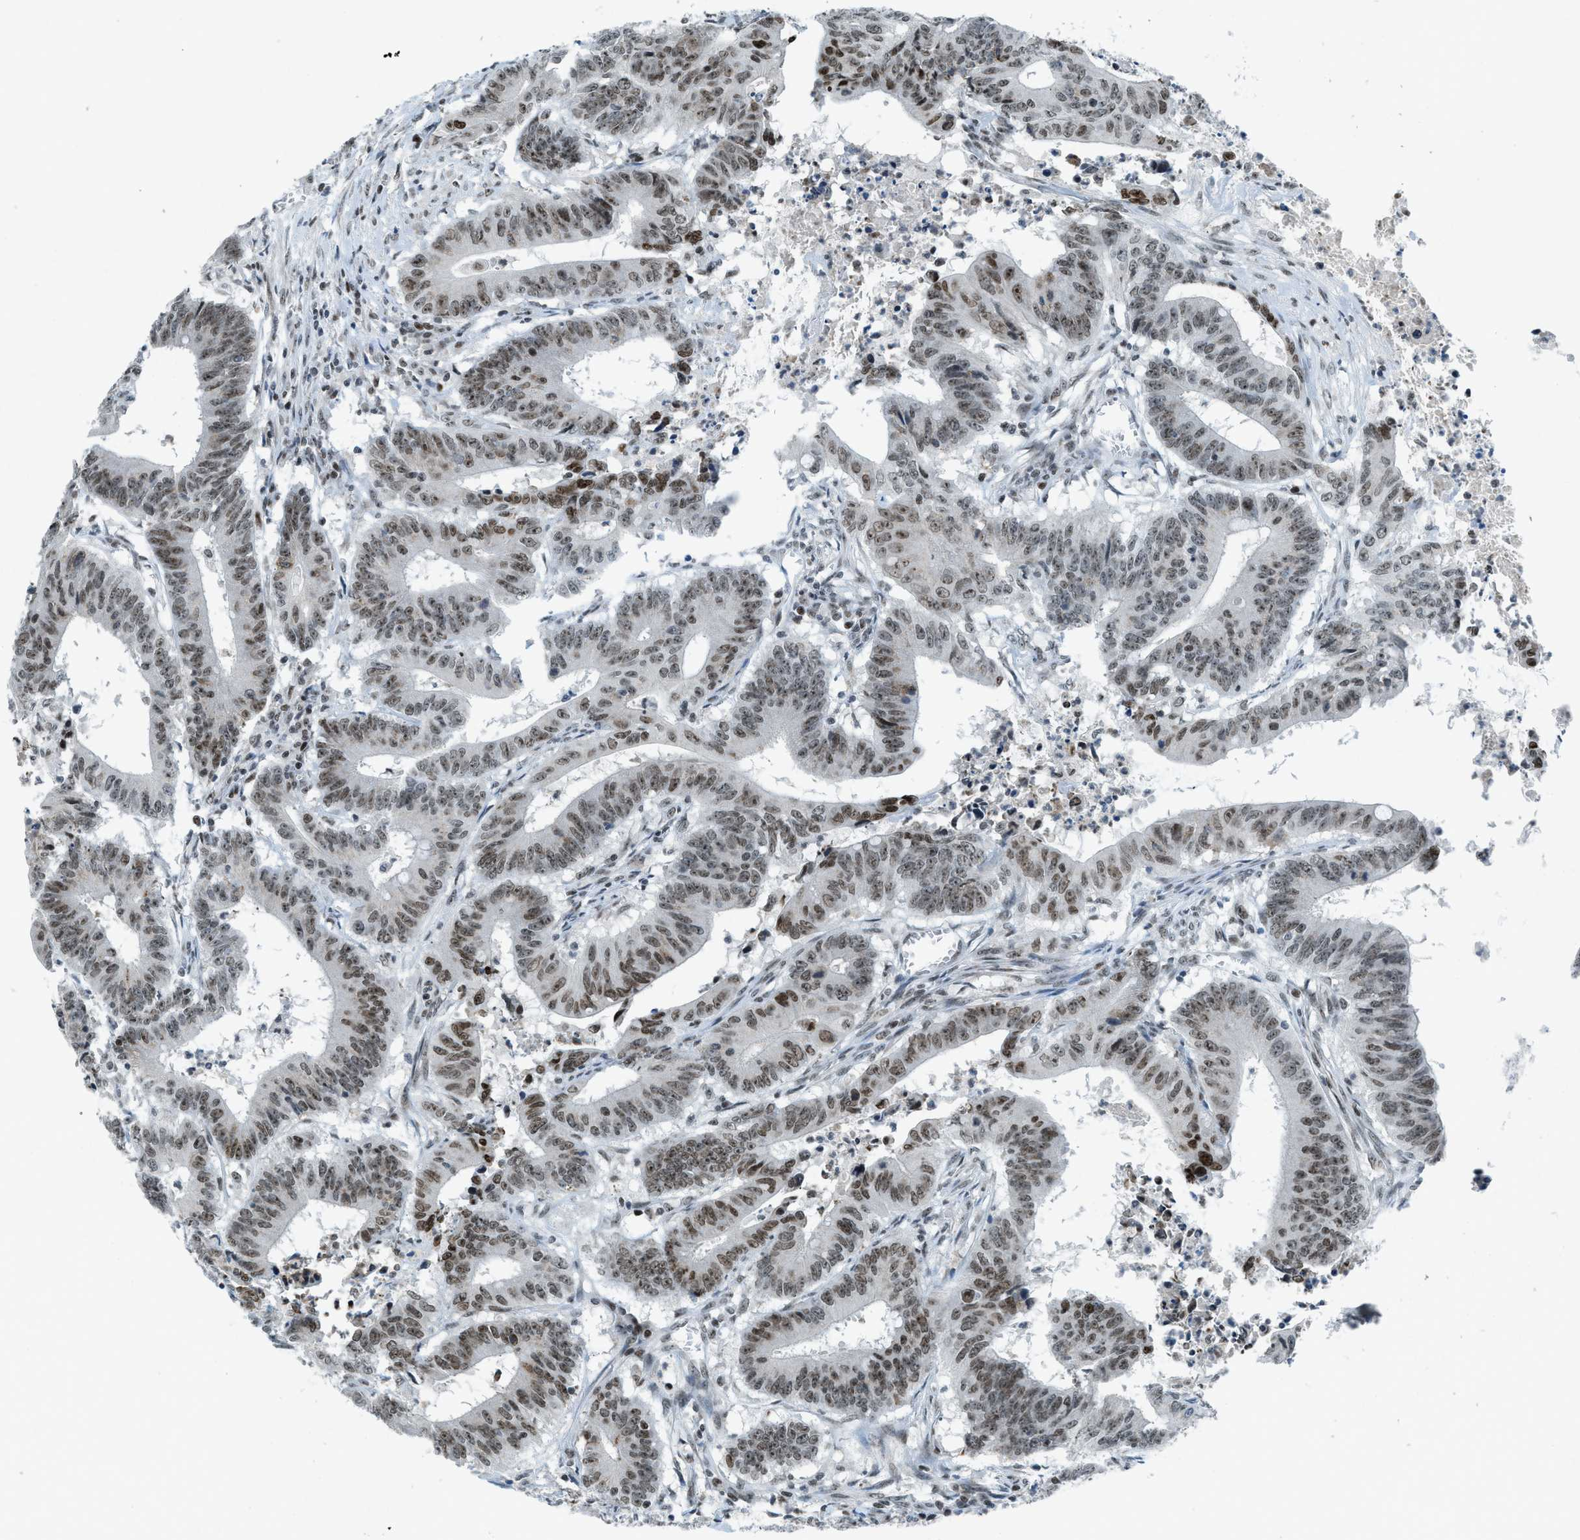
{"staining": {"intensity": "moderate", "quantity": ">75%", "location": "nuclear"}, "tissue": "colorectal cancer", "cell_type": "Tumor cells", "image_type": "cancer", "snomed": [{"axis": "morphology", "description": "Adenocarcinoma, NOS"}, {"axis": "topography", "description": "Colon"}], "caption": "Tumor cells demonstrate medium levels of moderate nuclear expression in approximately >75% of cells in human colorectal cancer (adenocarcinoma). (DAB IHC with brightfield microscopy, high magnification).", "gene": "RAD51B", "patient": {"sex": "male", "age": 45}}